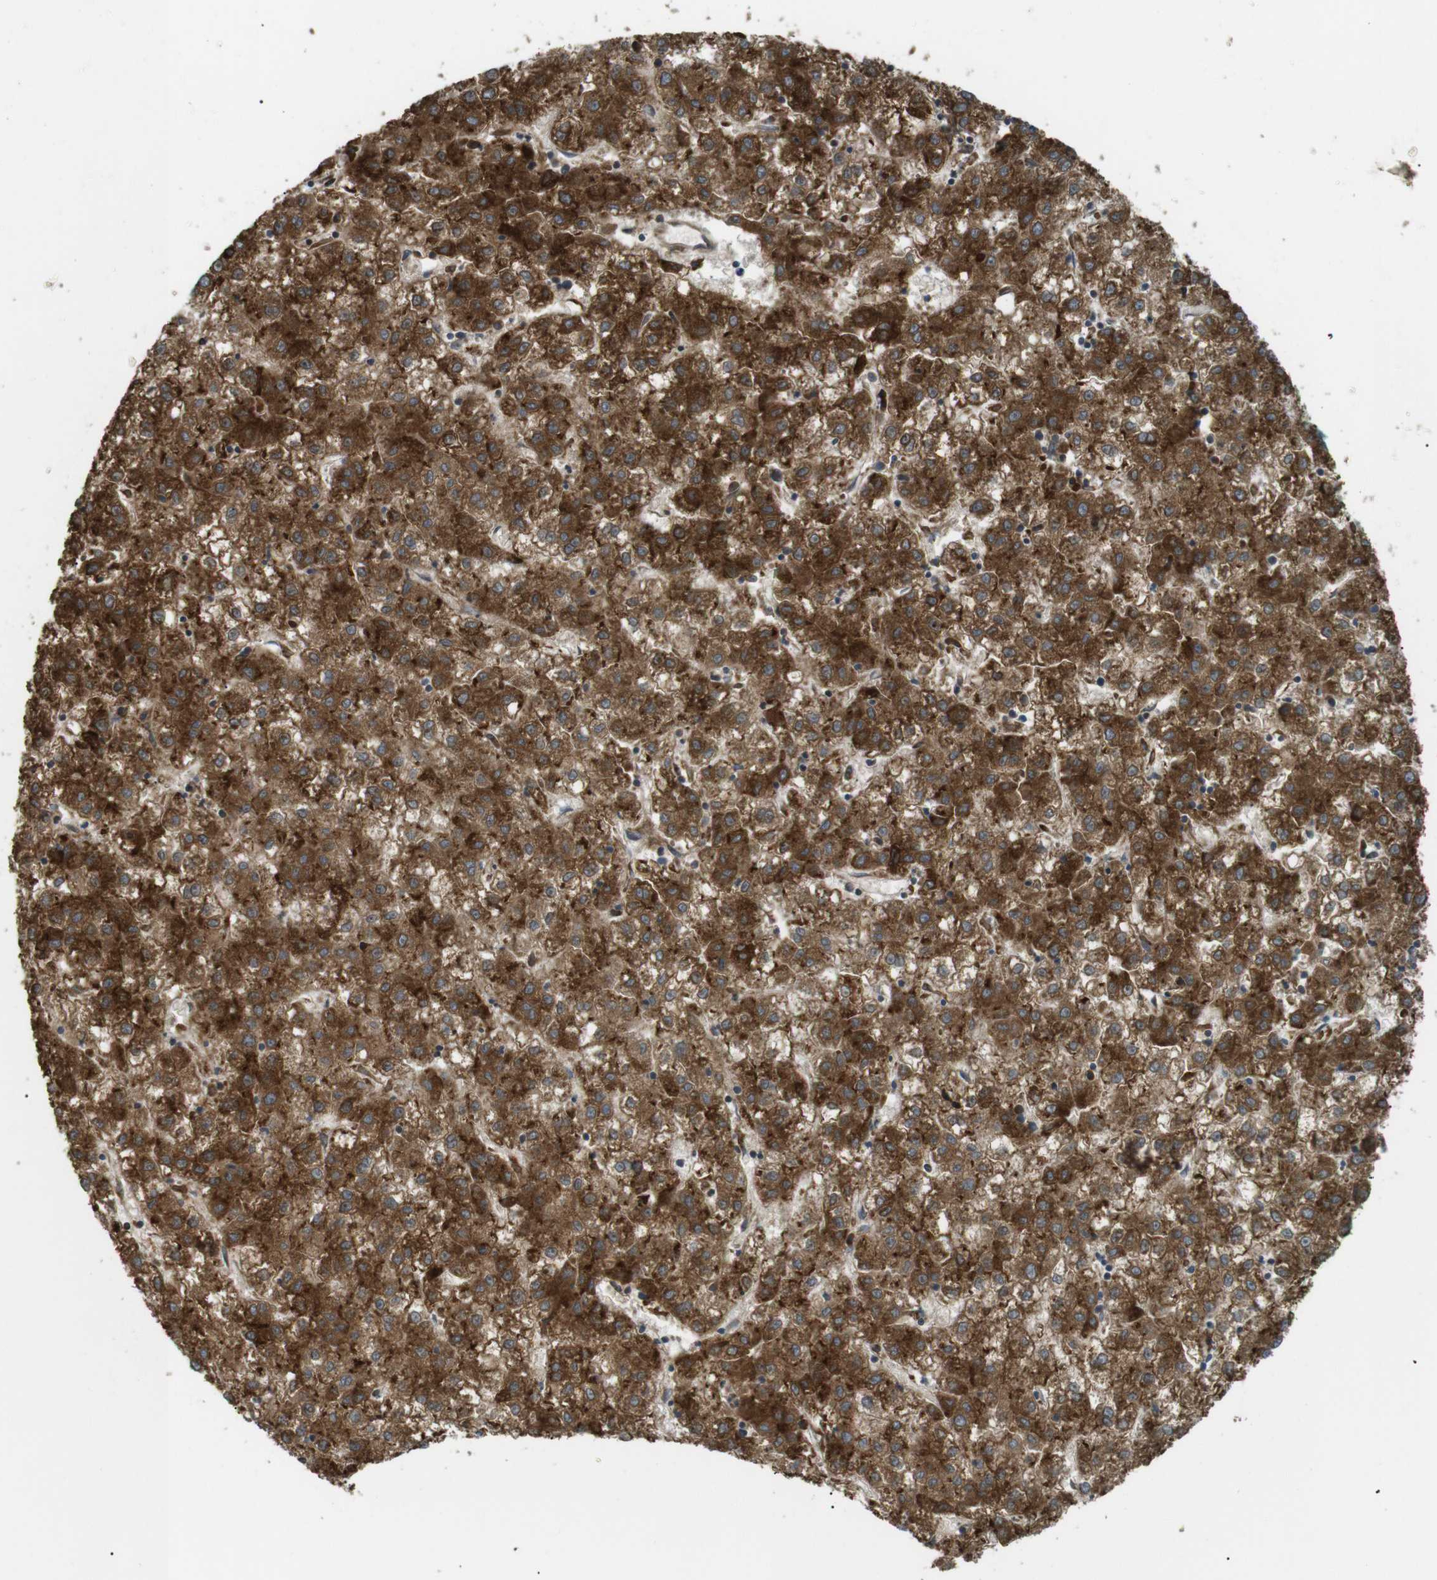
{"staining": {"intensity": "strong", "quantity": ">75%", "location": "cytoplasmic/membranous"}, "tissue": "liver cancer", "cell_type": "Tumor cells", "image_type": "cancer", "snomed": [{"axis": "morphology", "description": "Carcinoma, Hepatocellular, NOS"}, {"axis": "topography", "description": "Liver"}], "caption": "Immunohistochemistry (DAB) staining of human liver hepatocellular carcinoma exhibits strong cytoplasmic/membranous protein positivity in about >75% of tumor cells. (DAB = brown stain, brightfield microscopy at high magnification).", "gene": "TMED4", "patient": {"sex": "male", "age": 72}}